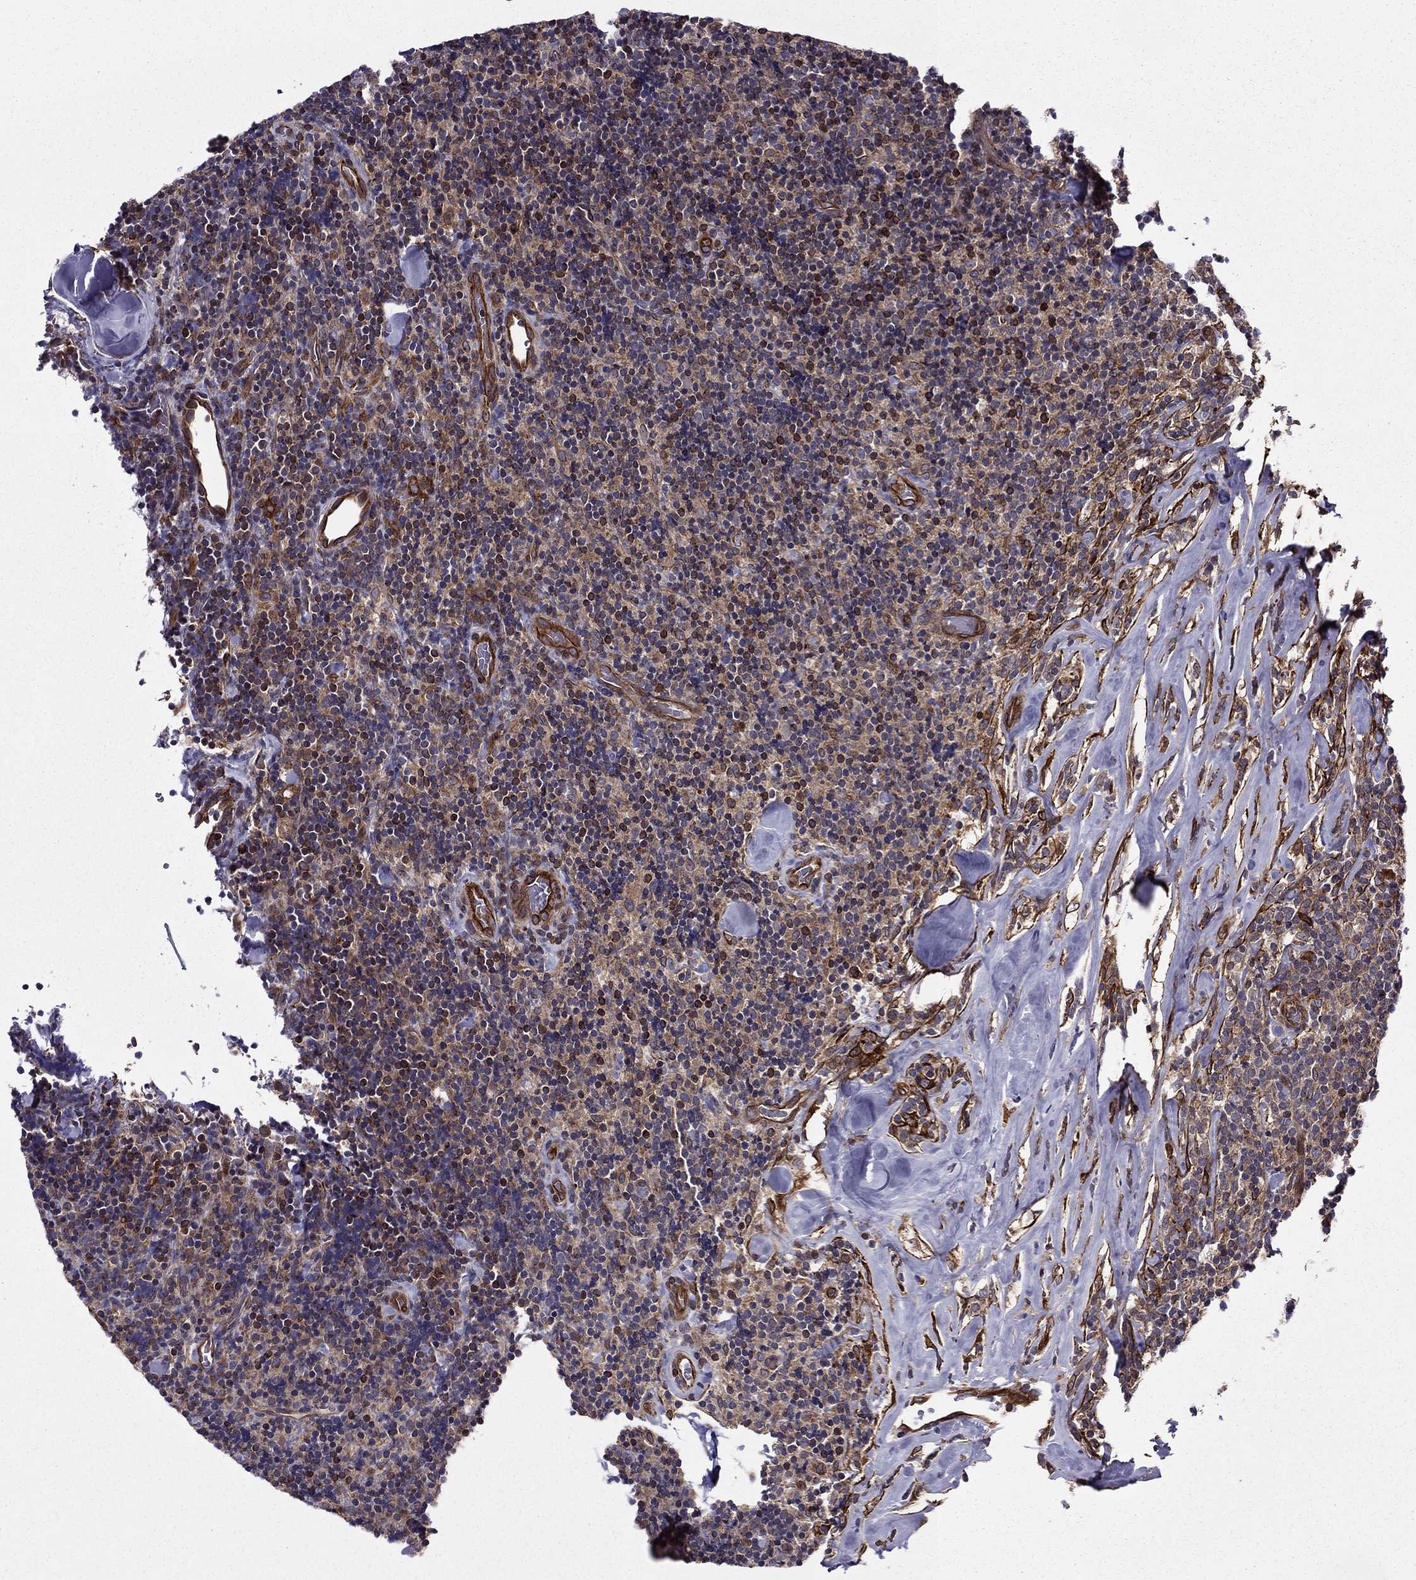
{"staining": {"intensity": "moderate", "quantity": "<25%", "location": "cytoplasmic/membranous"}, "tissue": "lymphoma", "cell_type": "Tumor cells", "image_type": "cancer", "snomed": [{"axis": "morphology", "description": "Malignant lymphoma, non-Hodgkin's type, Low grade"}, {"axis": "topography", "description": "Lymph node"}], "caption": "A histopathology image showing moderate cytoplasmic/membranous expression in about <25% of tumor cells in lymphoma, as visualized by brown immunohistochemical staining.", "gene": "SHMT1", "patient": {"sex": "female", "age": 56}}